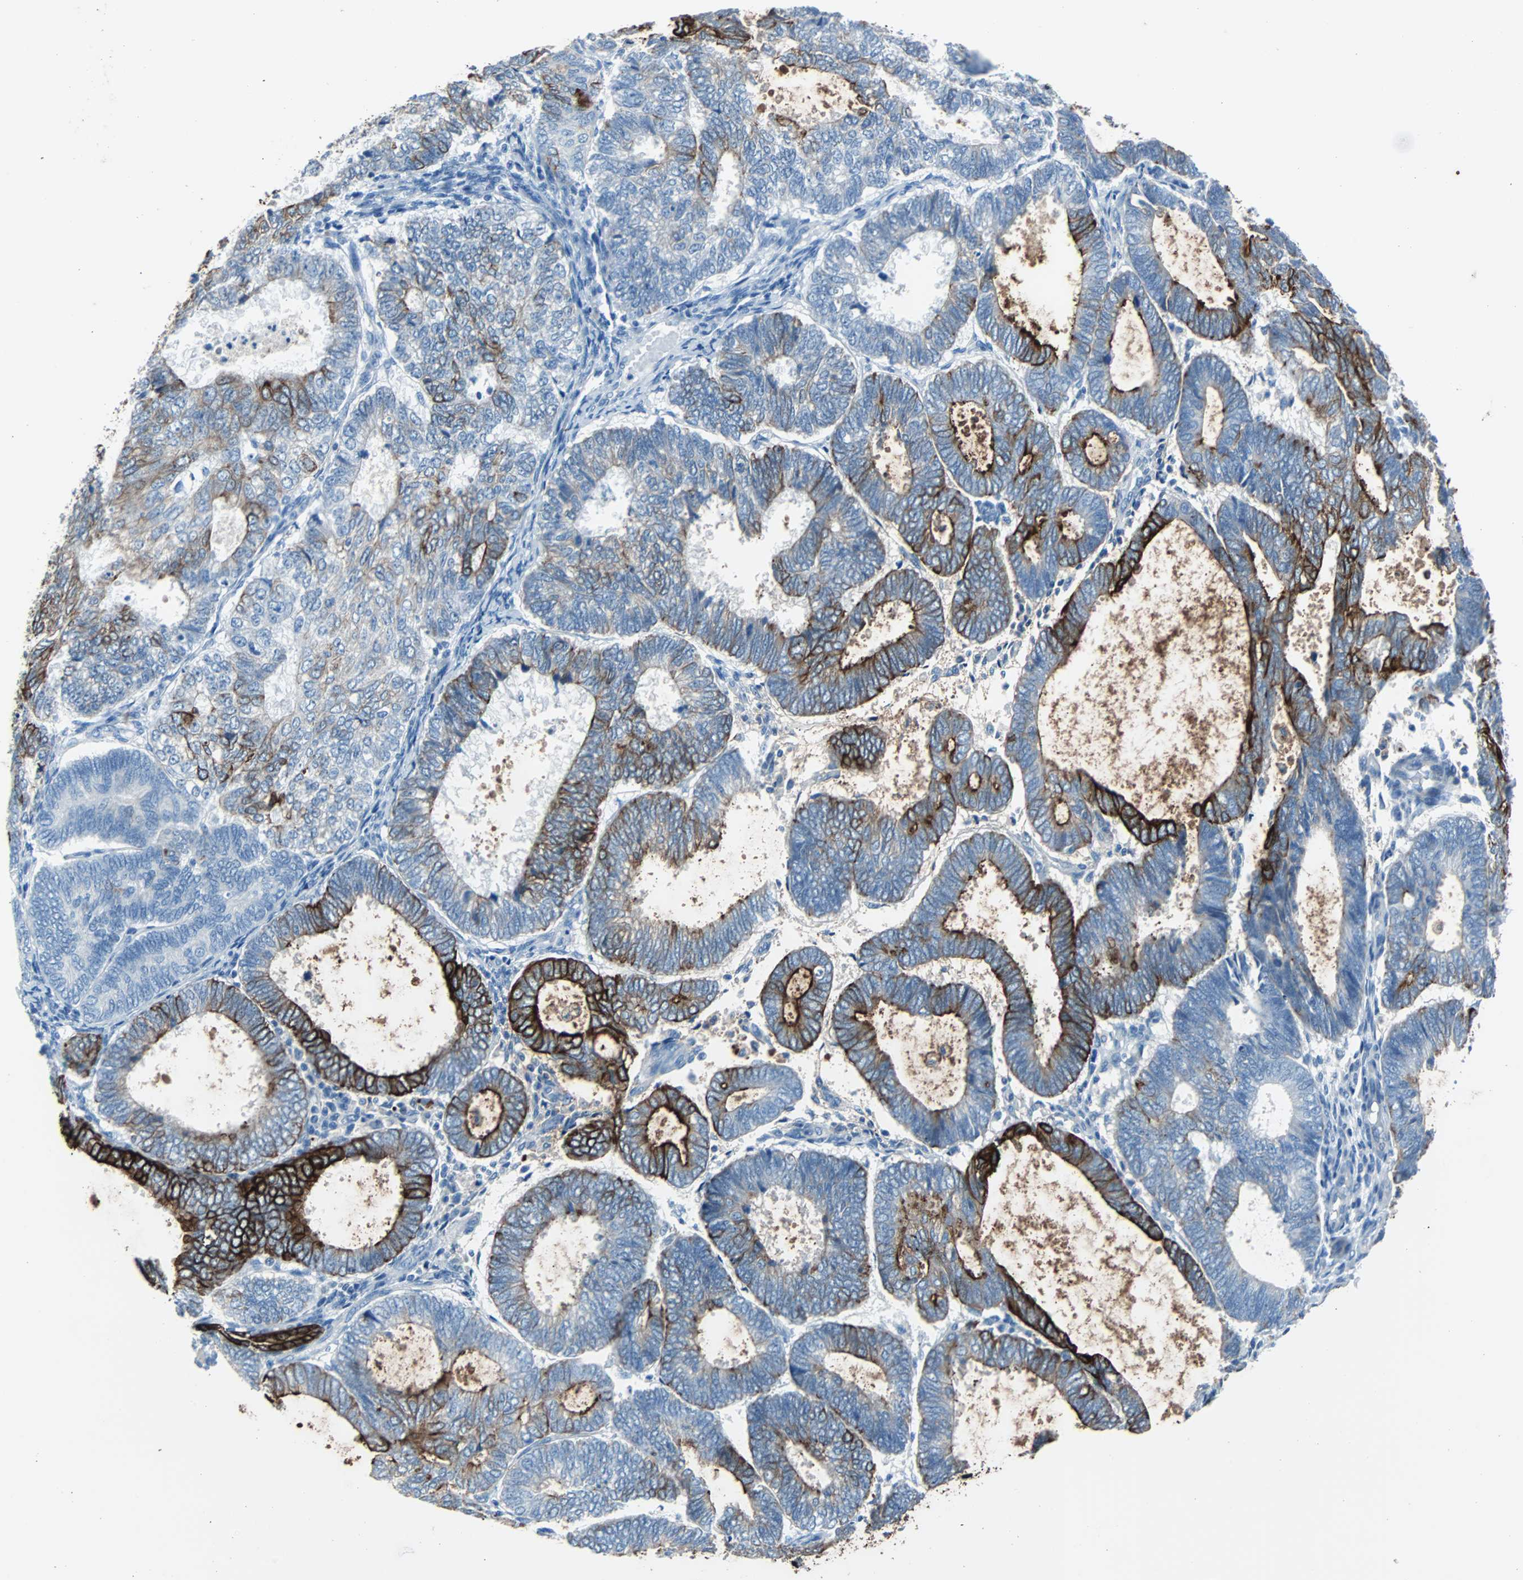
{"staining": {"intensity": "strong", "quantity": "25%-75%", "location": "cytoplasmic/membranous"}, "tissue": "endometrial cancer", "cell_type": "Tumor cells", "image_type": "cancer", "snomed": [{"axis": "morphology", "description": "Adenocarcinoma, NOS"}, {"axis": "topography", "description": "Uterus"}], "caption": "Protein analysis of adenocarcinoma (endometrial) tissue displays strong cytoplasmic/membranous positivity in approximately 25%-75% of tumor cells. (DAB IHC with brightfield microscopy, high magnification).", "gene": "KRT7", "patient": {"sex": "female", "age": 60}}